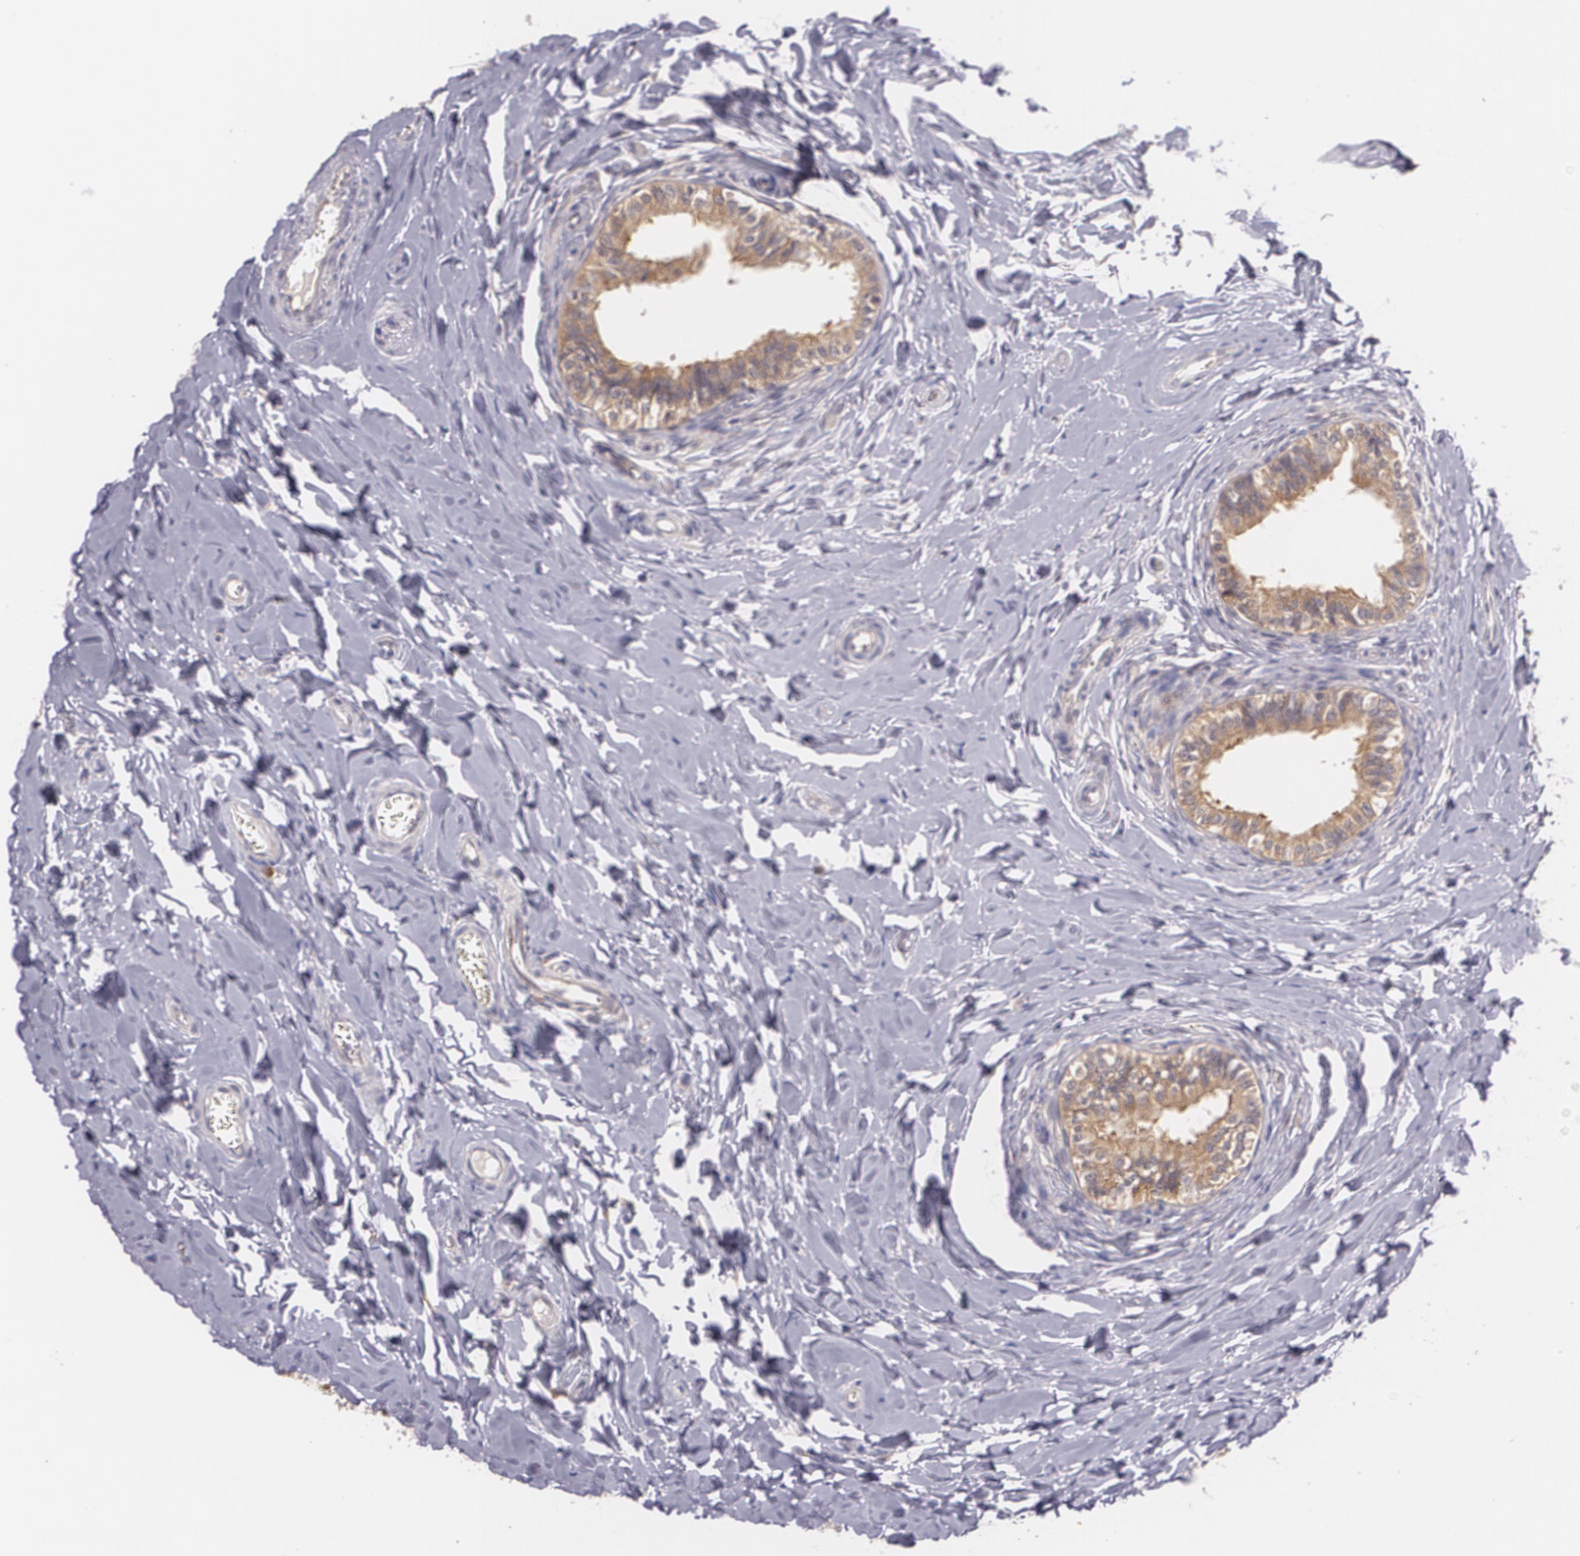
{"staining": {"intensity": "moderate", "quantity": ">75%", "location": "cytoplasmic/membranous"}, "tissue": "epididymis", "cell_type": "Glandular cells", "image_type": "normal", "snomed": [{"axis": "morphology", "description": "Normal tissue, NOS"}, {"axis": "topography", "description": "Soft tissue"}, {"axis": "topography", "description": "Epididymis"}], "caption": "Immunohistochemistry (IHC) image of benign epididymis: human epididymis stained using immunohistochemistry shows medium levels of moderate protein expression localized specifically in the cytoplasmic/membranous of glandular cells, appearing as a cytoplasmic/membranous brown color.", "gene": "CCL17", "patient": {"sex": "male", "age": 26}}